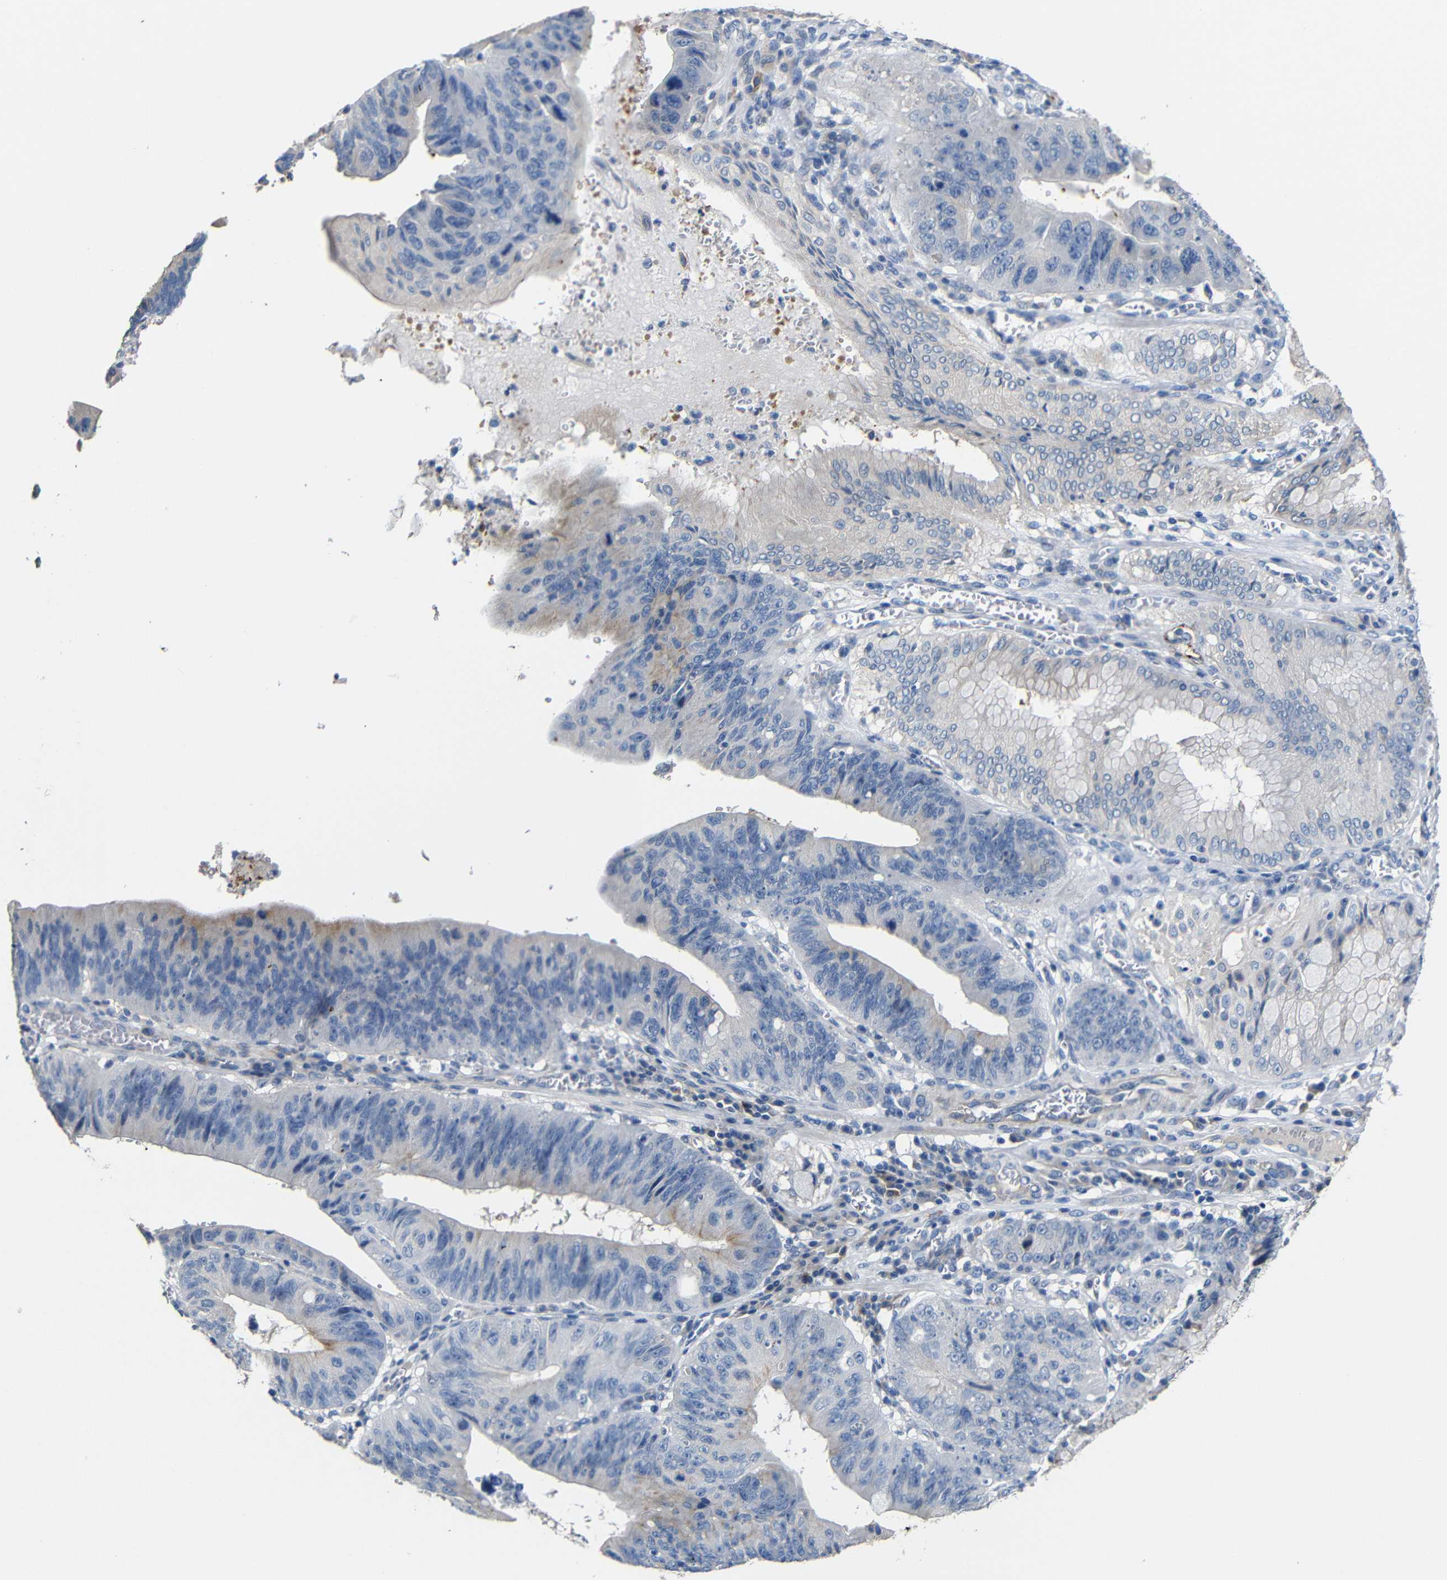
{"staining": {"intensity": "weak", "quantity": "<25%", "location": "cytoplasmic/membranous"}, "tissue": "stomach cancer", "cell_type": "Tumor cells", "image_type": "cancer", "snomed": [{"axis": "morphology", "description": "Adenocarcinoma, NOS"}, {"axis": "topography", "description": "Stomach"}], "caption": "There is no significant positivity in tumor cells of adenocarcinoma (stomach). The staining is performed using DAB brown chromogen with nuclei counter-stained in using hematoxylin.", "gene": "ACKR2", "patient": {"sex": "male", "age": 59}}